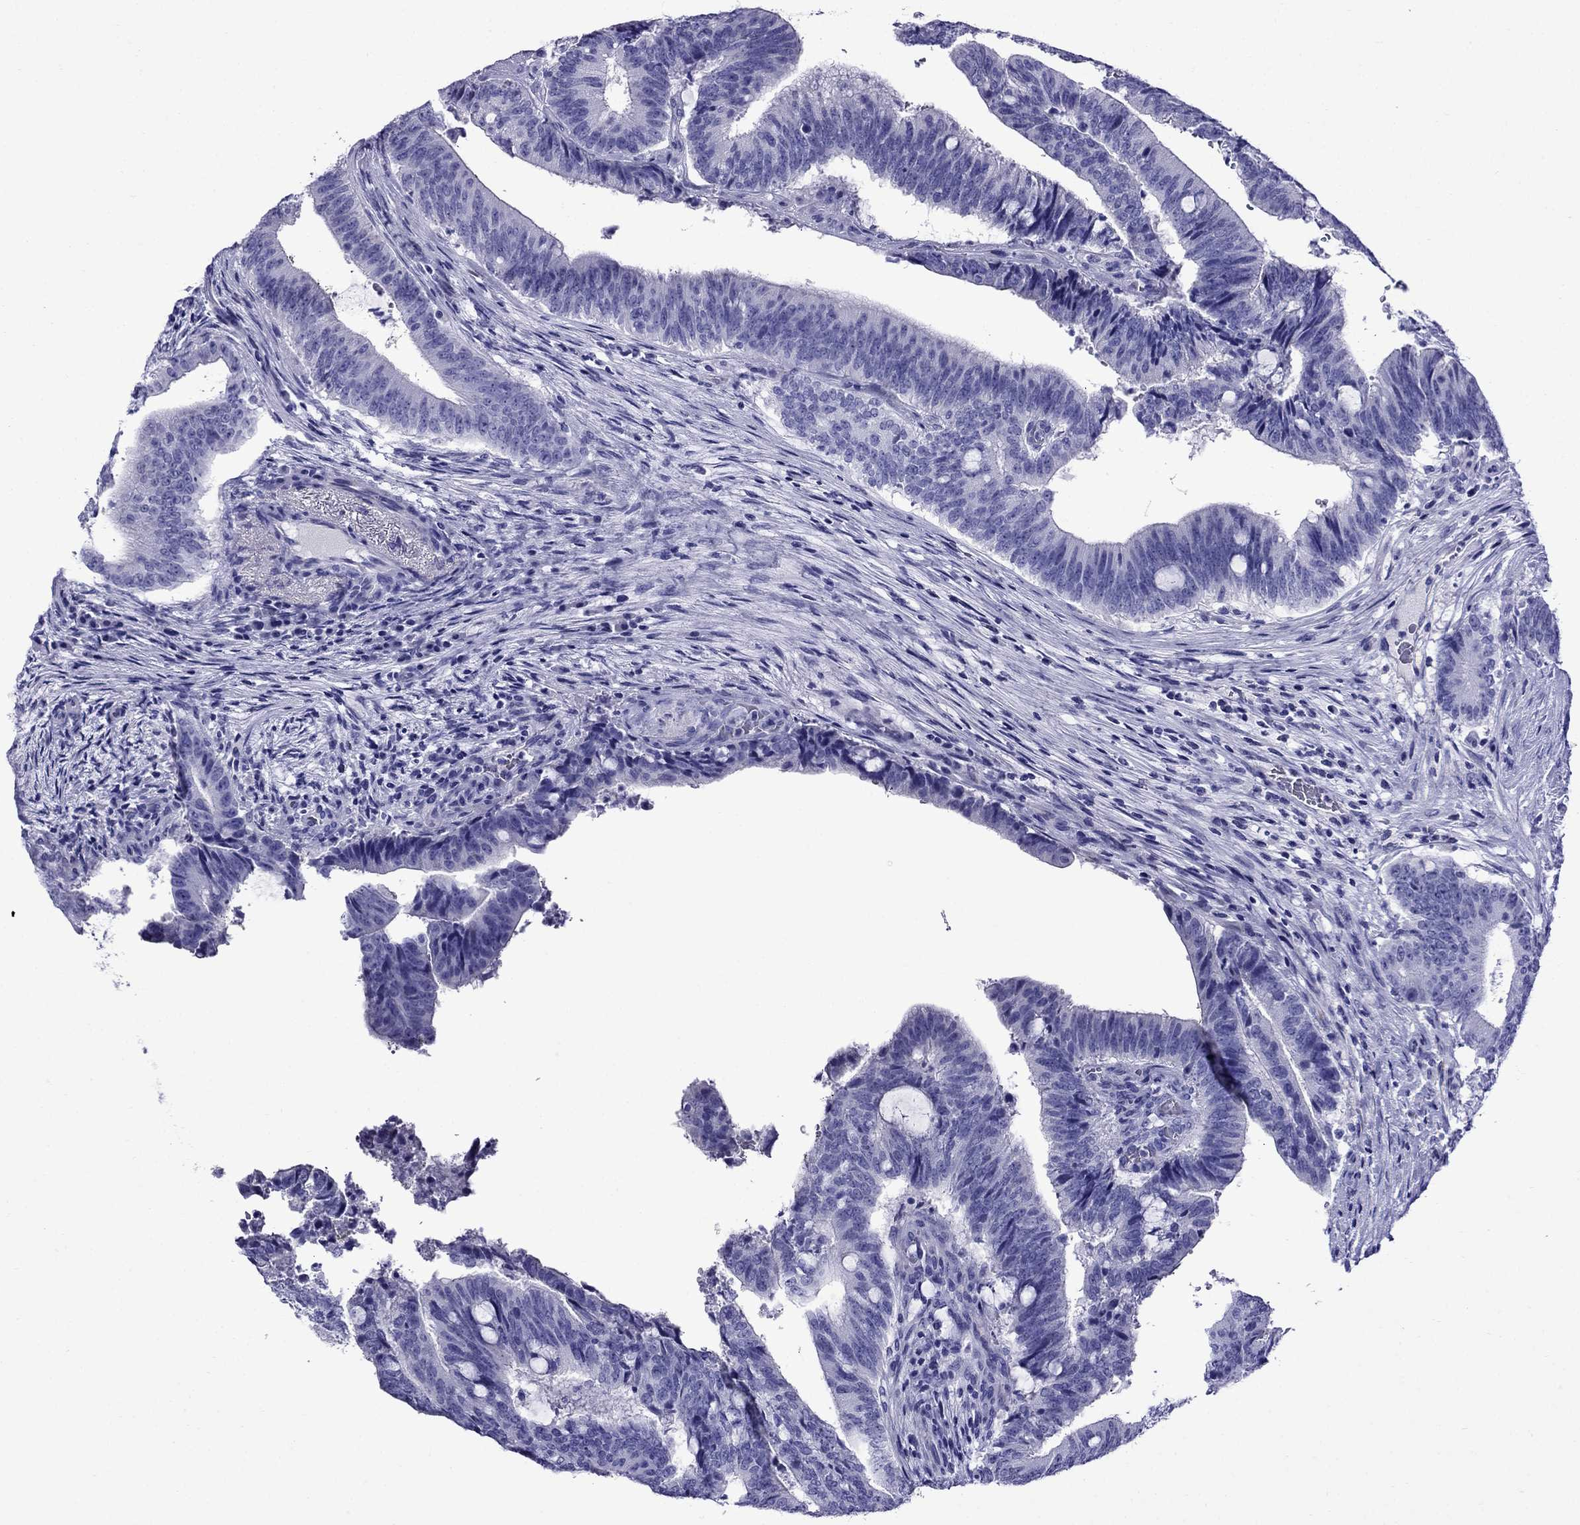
{"staining": {"intensity": "negative", "quantity": "none", "location": "none"}, "tissue": "colorectal cancer", "cell_type": "Tumor cells", "image_type": "cancer", "snomed": [{"axis": "morphology", "description": "Adenocarcinoma, NOS"}, {"axis": "topography", "description": "Colon"}], "caption": "An image of colorectal adenocarcinoma stained for a protein reveals no brown staining in tumor cells. The staining was performed using DAB (3,3'-diaminobenzidine) to visualize the protein expression in brown, while the nuclei were stained in blue with hematoxylin (Magnification: 20x).", "gene": "CRYBA1", "patient": {"sex": "female", "age": 43}}